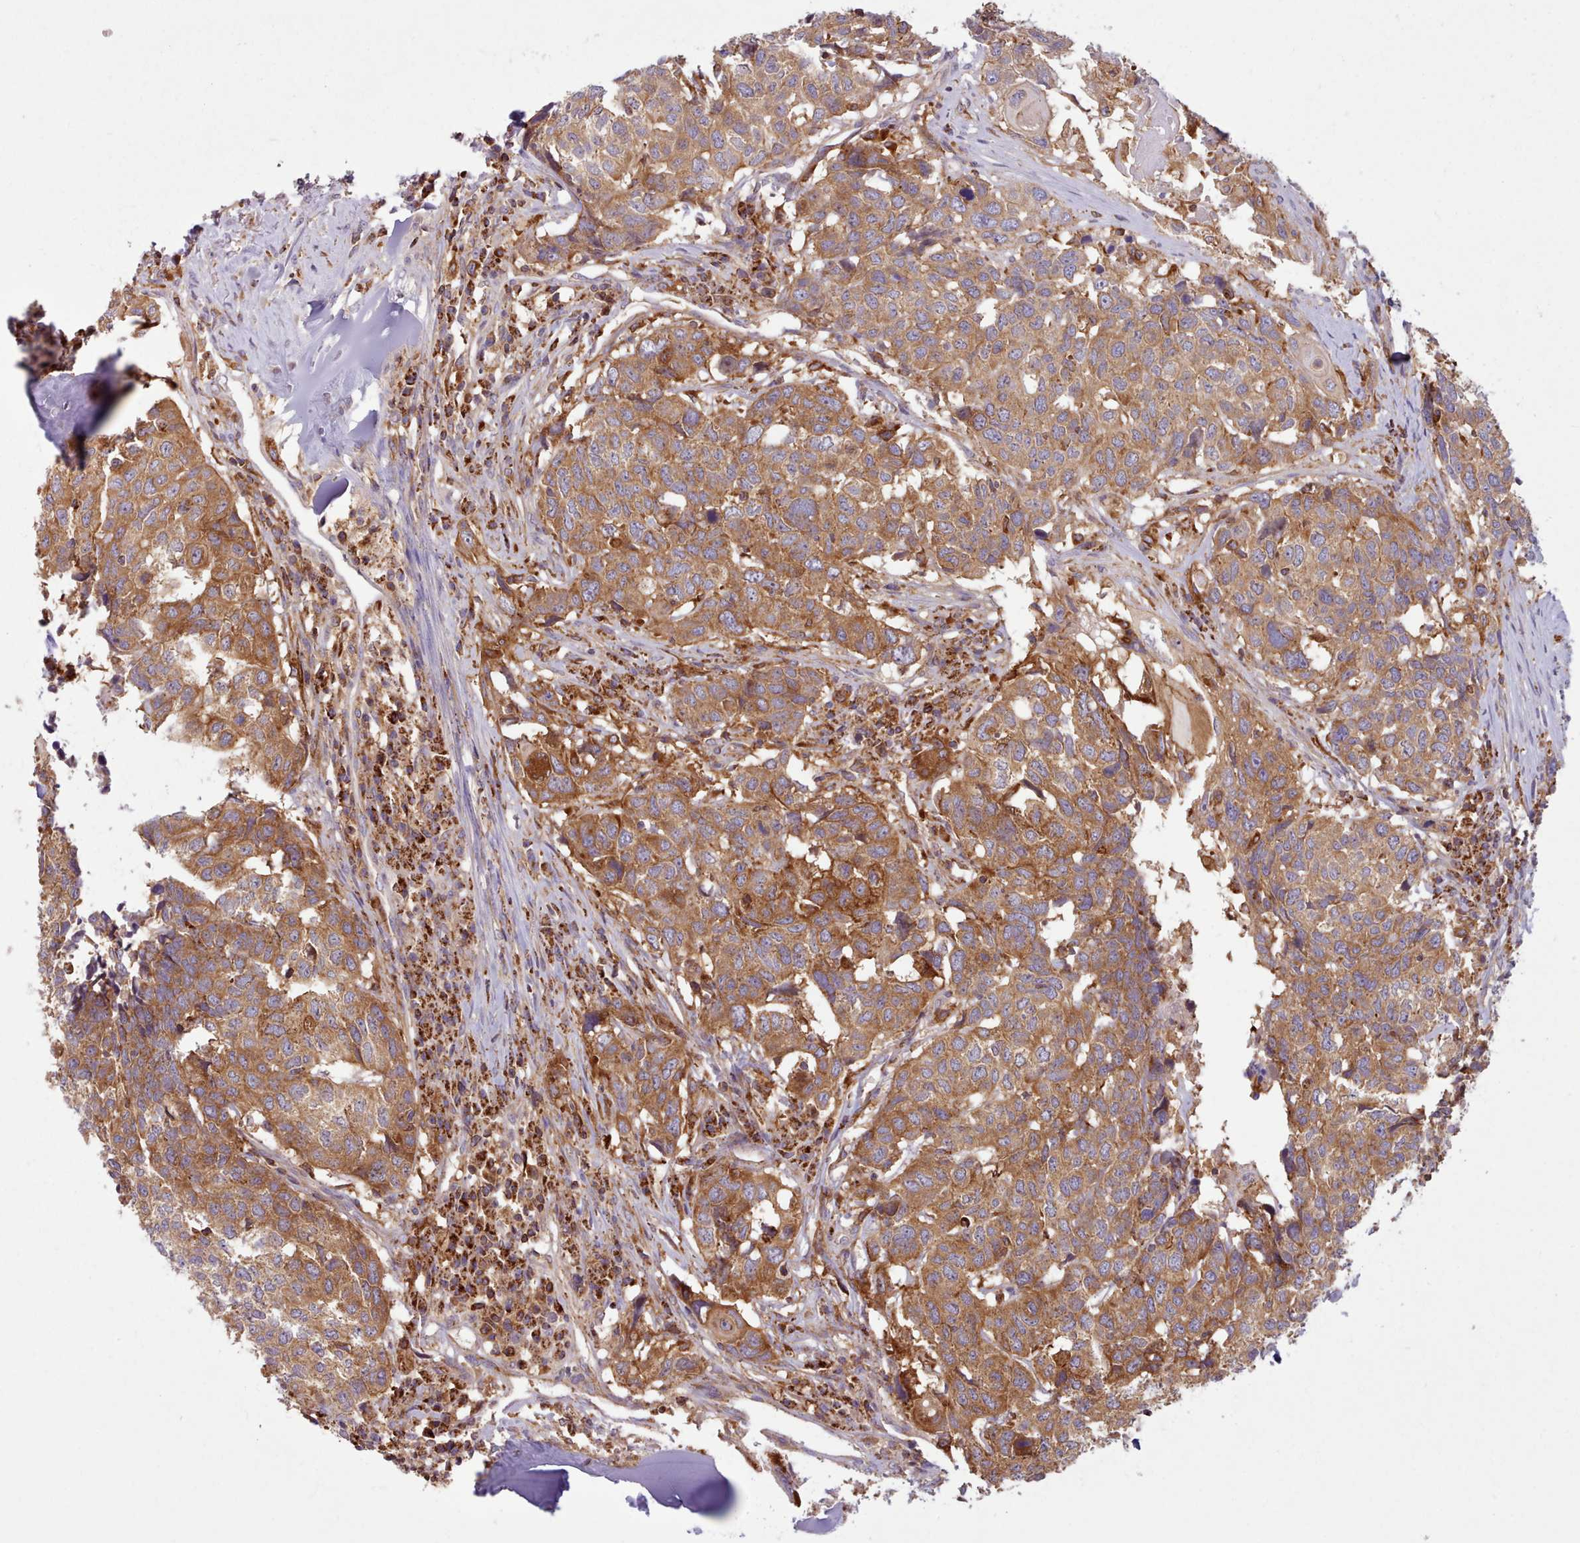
{"staining": {"intensity": "moderate", "quantity": ">75%", "location": "cytoplasmic/membranous"}, "tissue": "head and neck cancer", "cell_type": "Tumor cells", "image_type": "cancer", "snomed": [{"axis": "morphology", "description": "Squamous cell carcinoma, NOS"}, {"axis": "topography", "description": "Head-Neck"}], "caption": "A high-resolution photomicrograph shows IHC staining of head and neck cancer (squamous cell carcinoma), which shows moderate cytoplasmic/membranous expression in approximately >75% of tumor cells.", "gene": "CRYBG1", "patient": {"sex": "male", "age": 66}}